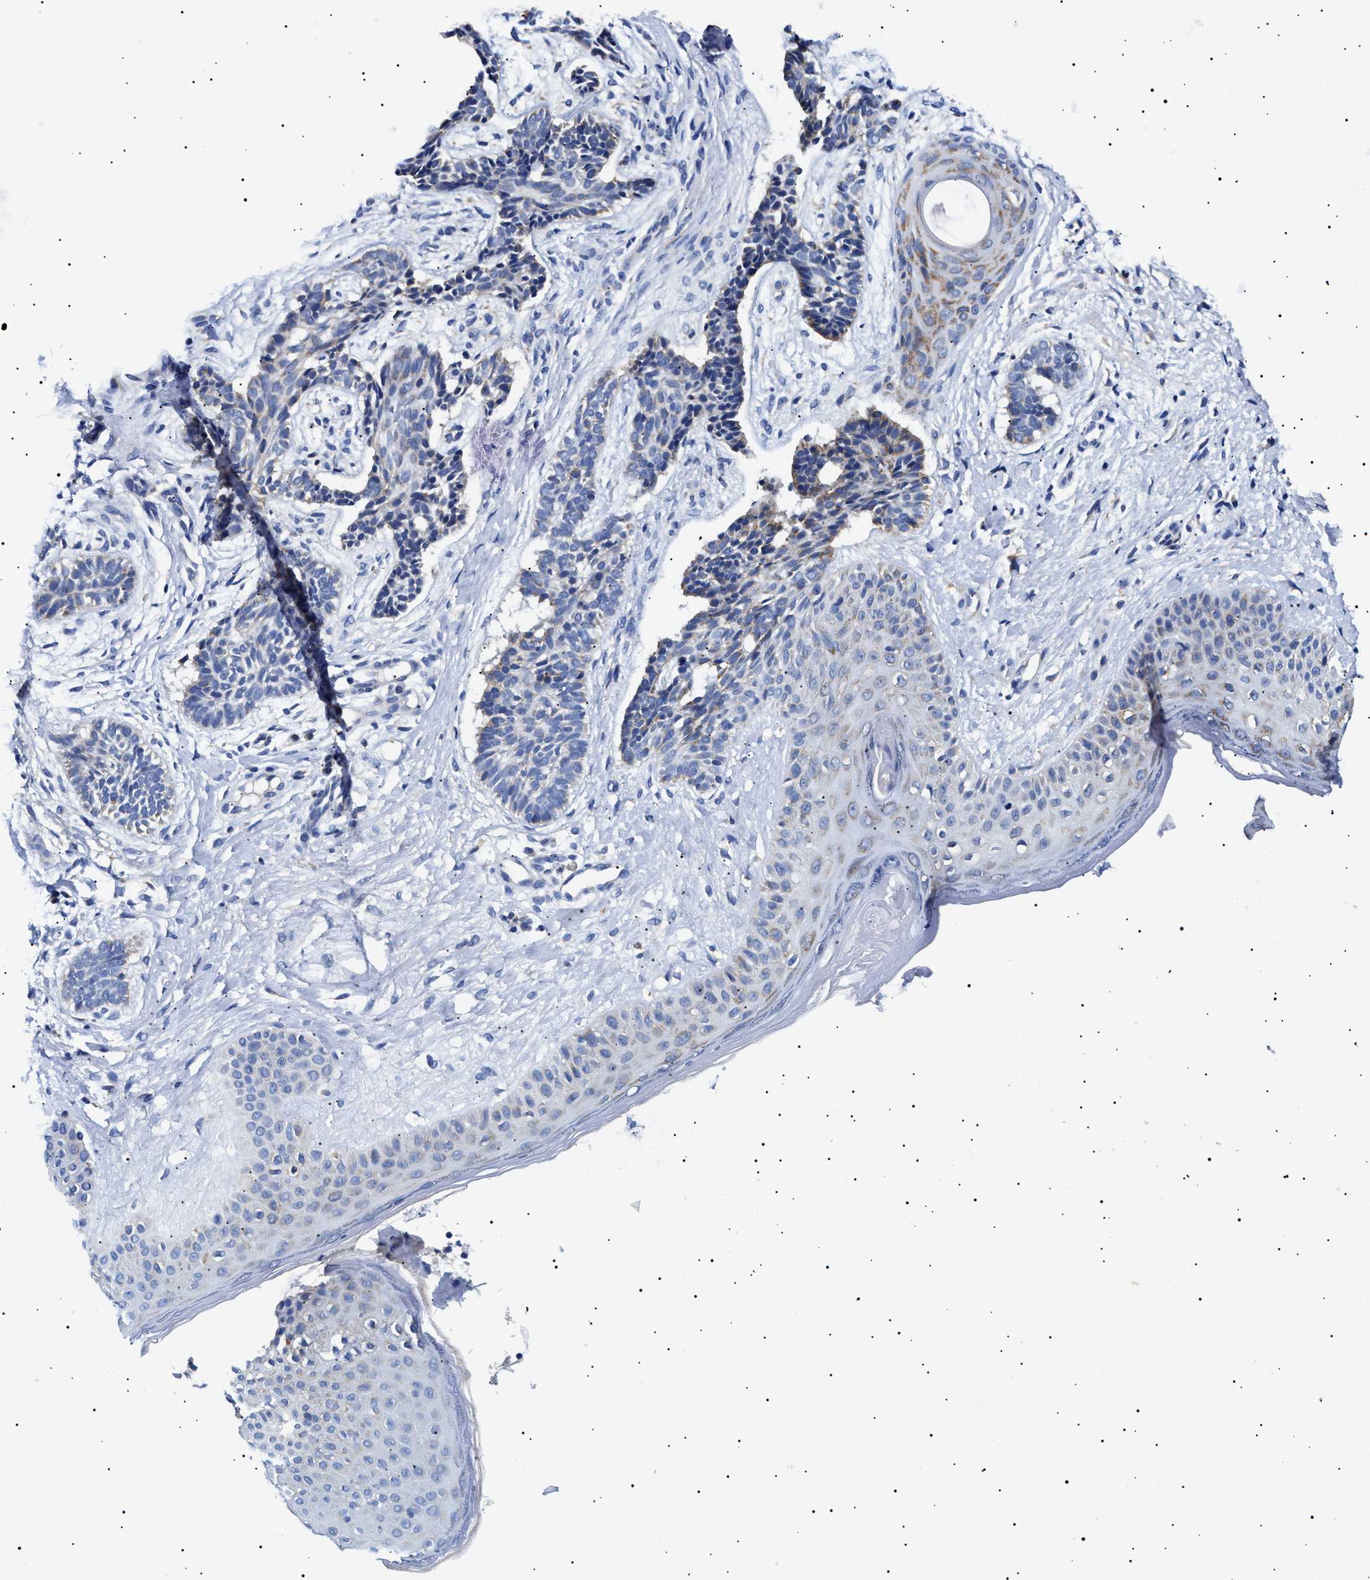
{"staining": {"intensity": "weak", "quantity": "<25%", "location": "cytoplasmic/membranous"}, "tissue": "skin cancer", "cell_type": "Tumor cells", "image_type": "cancer", "snomed": [{"axis": "morphology", "description": "Normal tissue, NOS"}, {"axis": "morphology", "description": "Basal cell carcinoma"}, {"axis": "topography", "description": "Skin"}], "caption": "There is no significant expression in tumor cells of skin basal cell carcinoma.", "gene": "CHRDL2", "patient": {"sex": "male", "age": 63}}